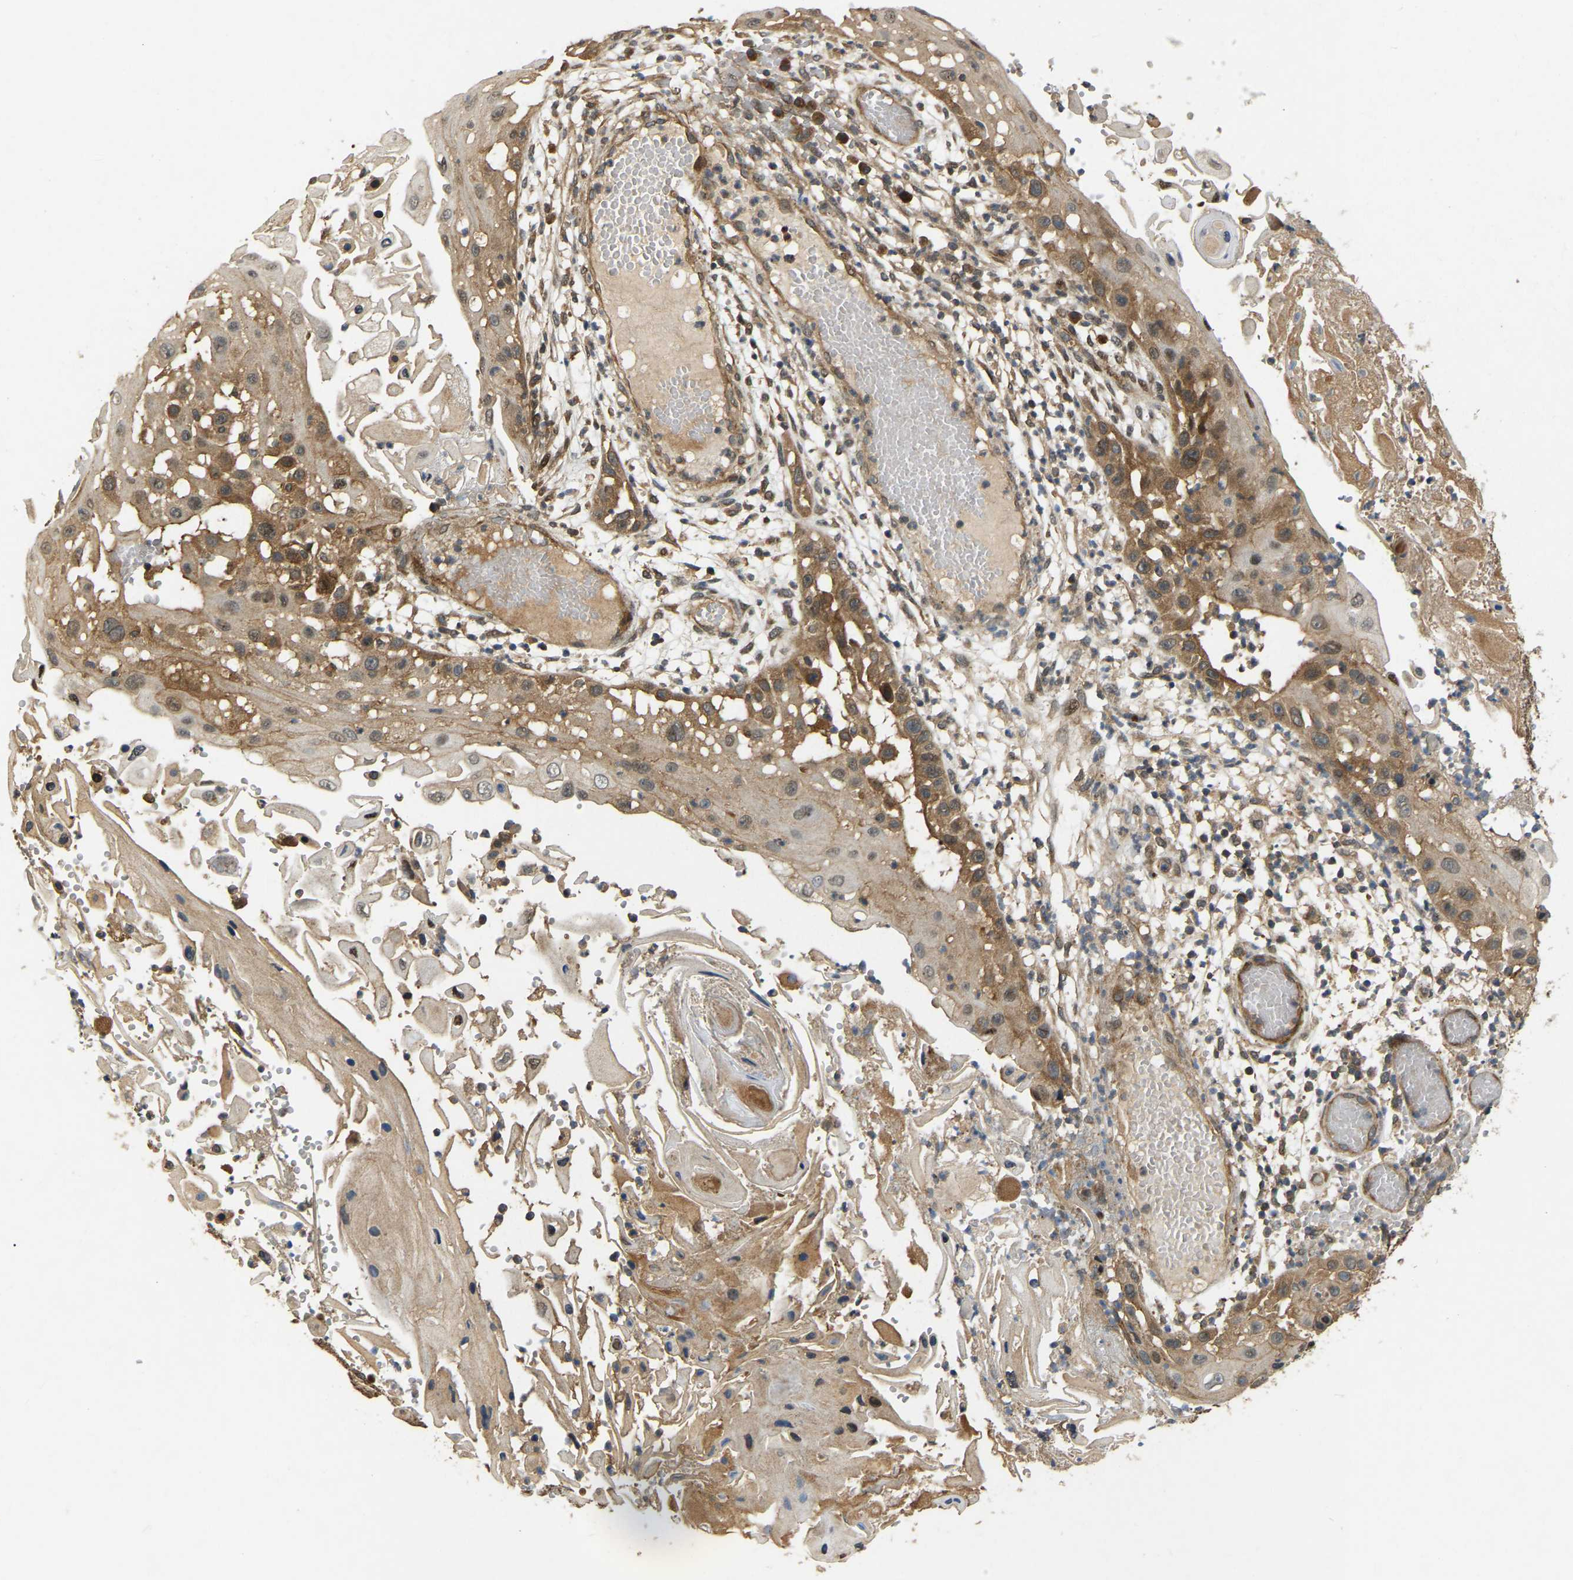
{"staining": {"intensity": "moderate", "quantity": ">75%", "location": "cytoplasmic/membranous,nuclear"}, "tissue": "skin cancer", "cell_type": "Tumor cells", "image_type": "cancer", "snomed": [{"axis": "morphology", "description": "Squamous cell carcinoma, NOS"}, {"axis": "topography", "description": "Skin"}], "caption": "IHC micrograph of skin cancer (squamous cell carcinoma) stained for a protein (brown), which exhibits medium levels of moderate cytoplasmic/membranous and nuclear expression in approximately >75% of tumor cells.", "gene": "KIAA1549", "patient": {"sex": "female", "age": 44}}